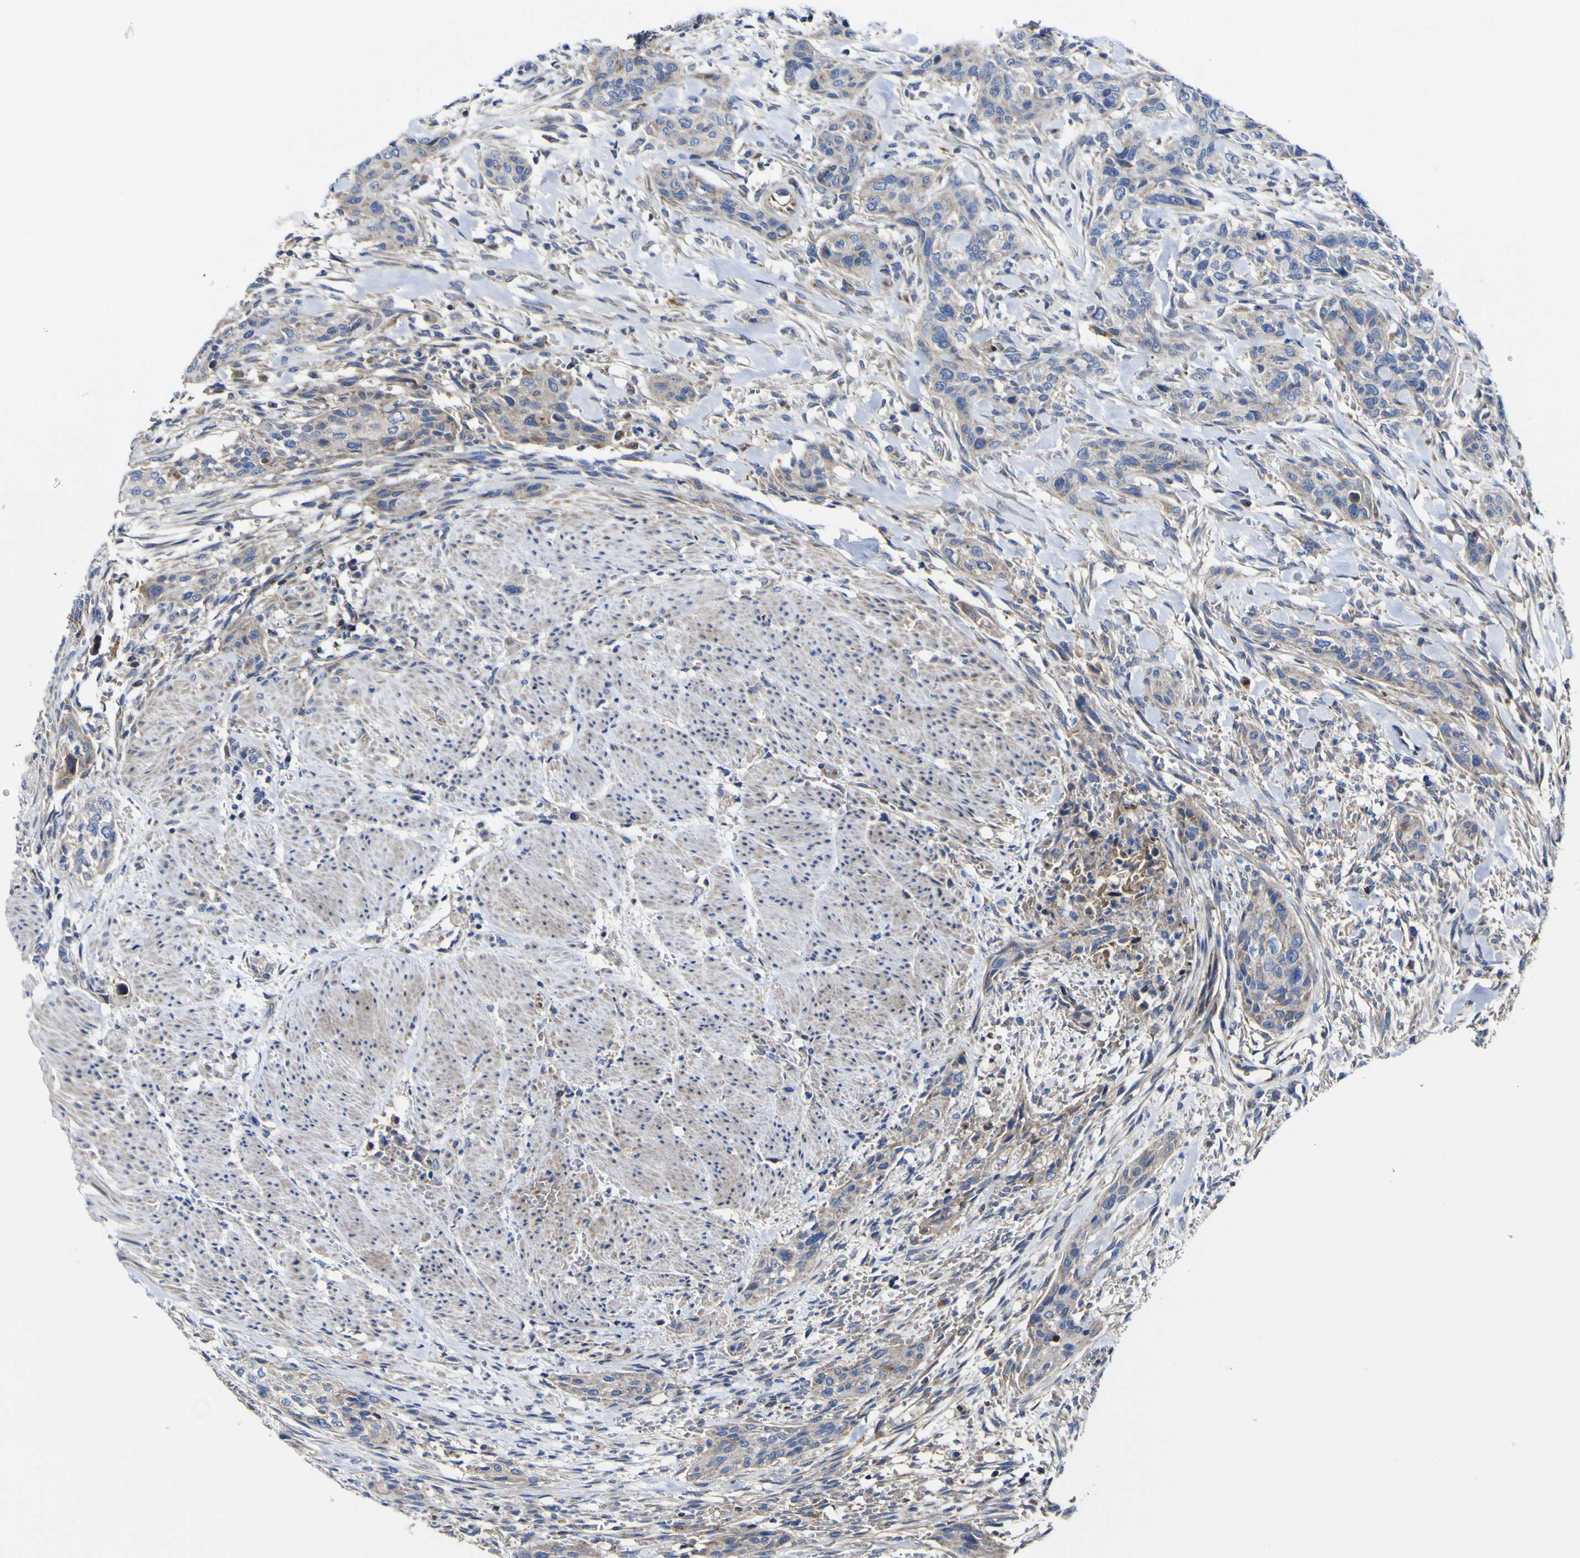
{"staining": {"intensity": "weak", "quantity": "<25%", "location": "cytoplasmic/membranous"}, "tissue": "urothelial cancer", "cell_type": "Tumor cells", "image_type": "cancer", "snomed": [{"axis": "morphology", "description": "Urothelial carcinoma, High grade"}, {"axis": "topography", "description": "Urinary bladder"}], "caption": "Immunohistochemistry (IHC) of human urothelial cancer displays no staining in tumor cells.", "gene": "CCDC90B", "patient": {"sex": "male", "age": 35}}